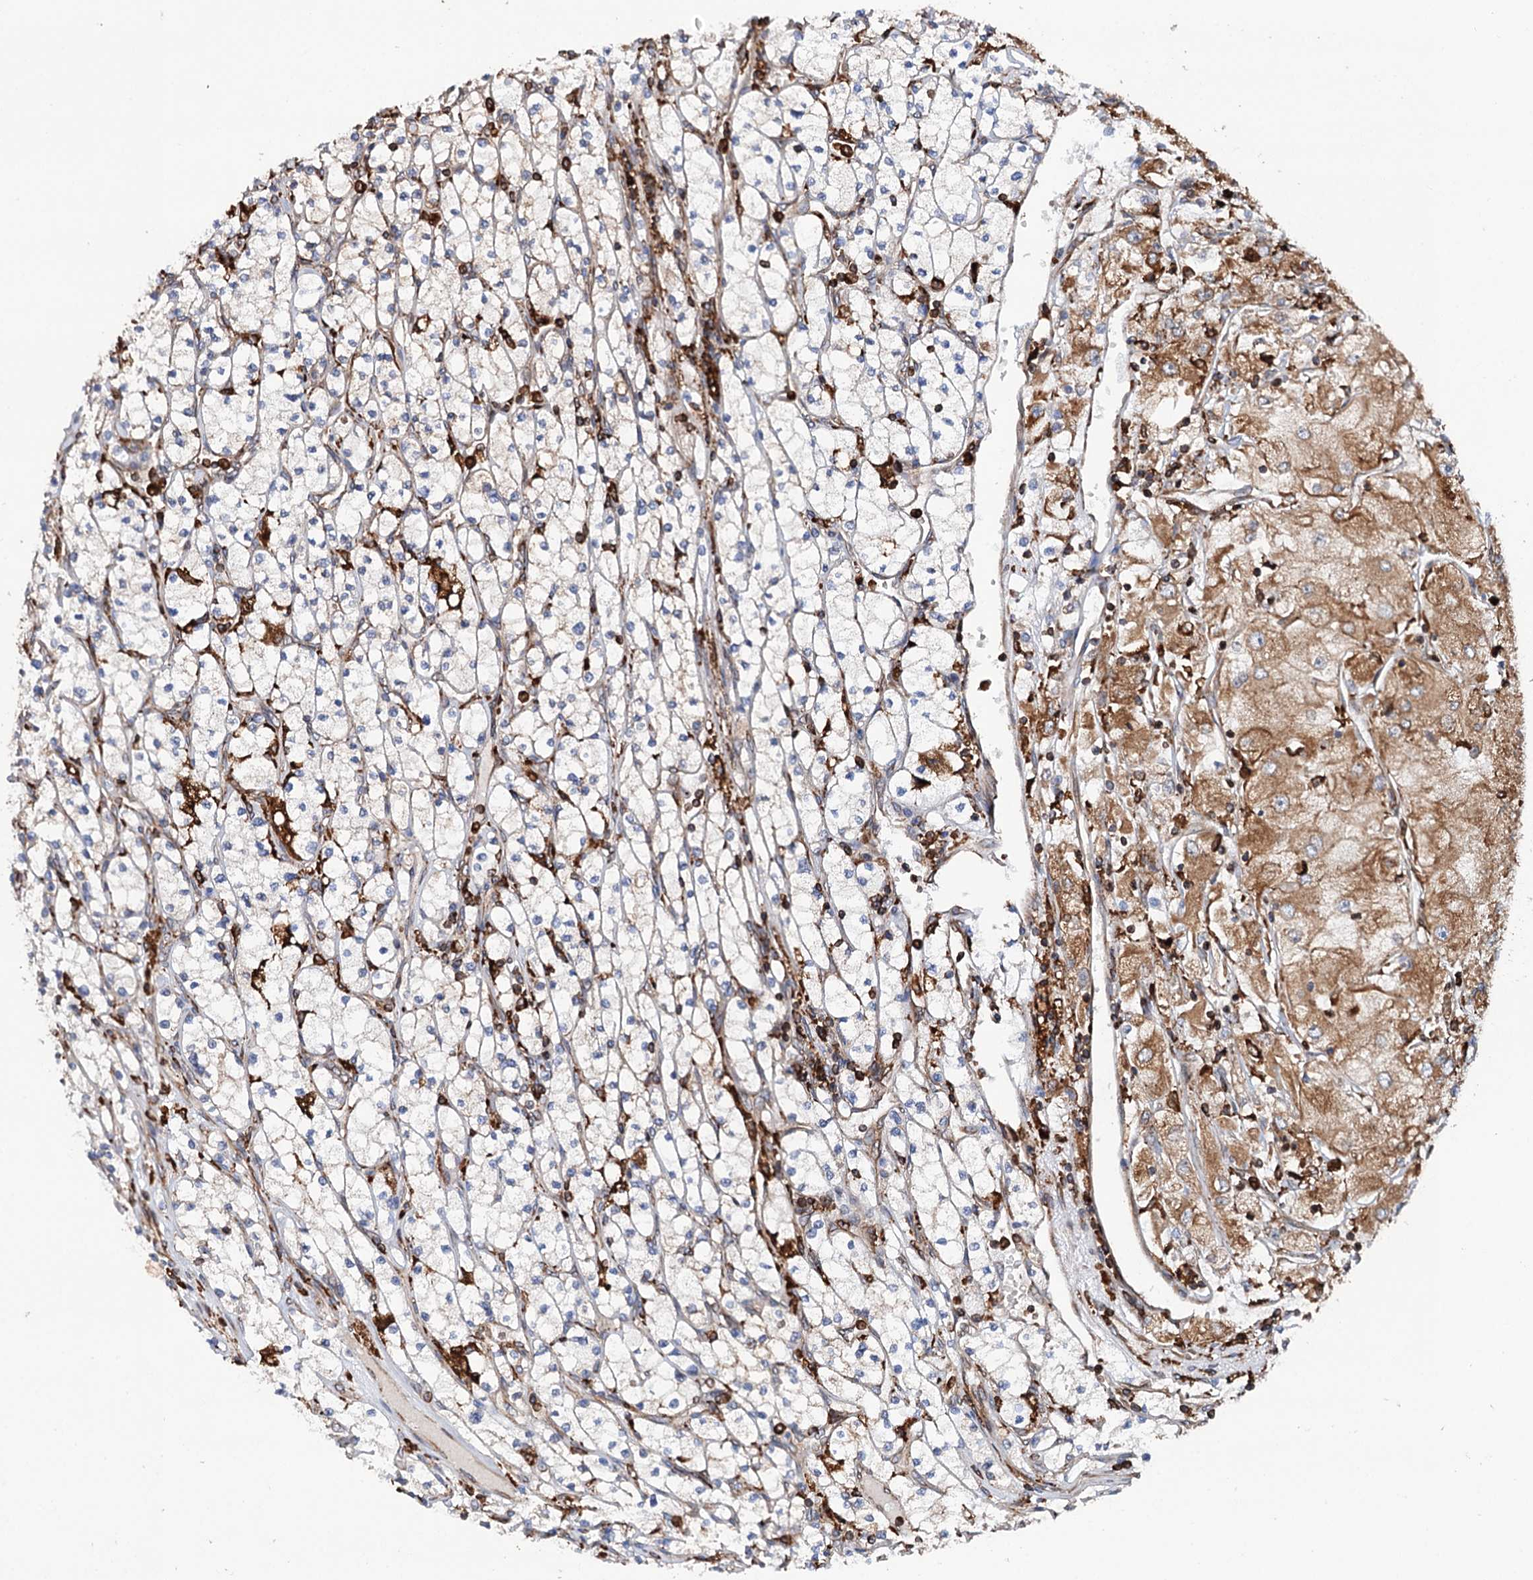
{"staining": {"intensity": "moderate", "quantity": "<25%", "location": "cytoplasmic/membranous"}, "tissue": "renal cancer", "cell_type": "Tumor cells", "image_type": "cancer", "snomed": [{"axis": "morphology", "description": "Adenocarcinoma, NOS"}, {"axis": "topography", "description": "Kidney"}], "caption": "Immunohistochemical staining of human adenocarcinoma (renal) reveals low levels of moderate cytoplasmic/membranous protein positivity in about <25% of tumor cells.", "gene": "ERP29", "patient": {"sex": "male", "age": 80}}